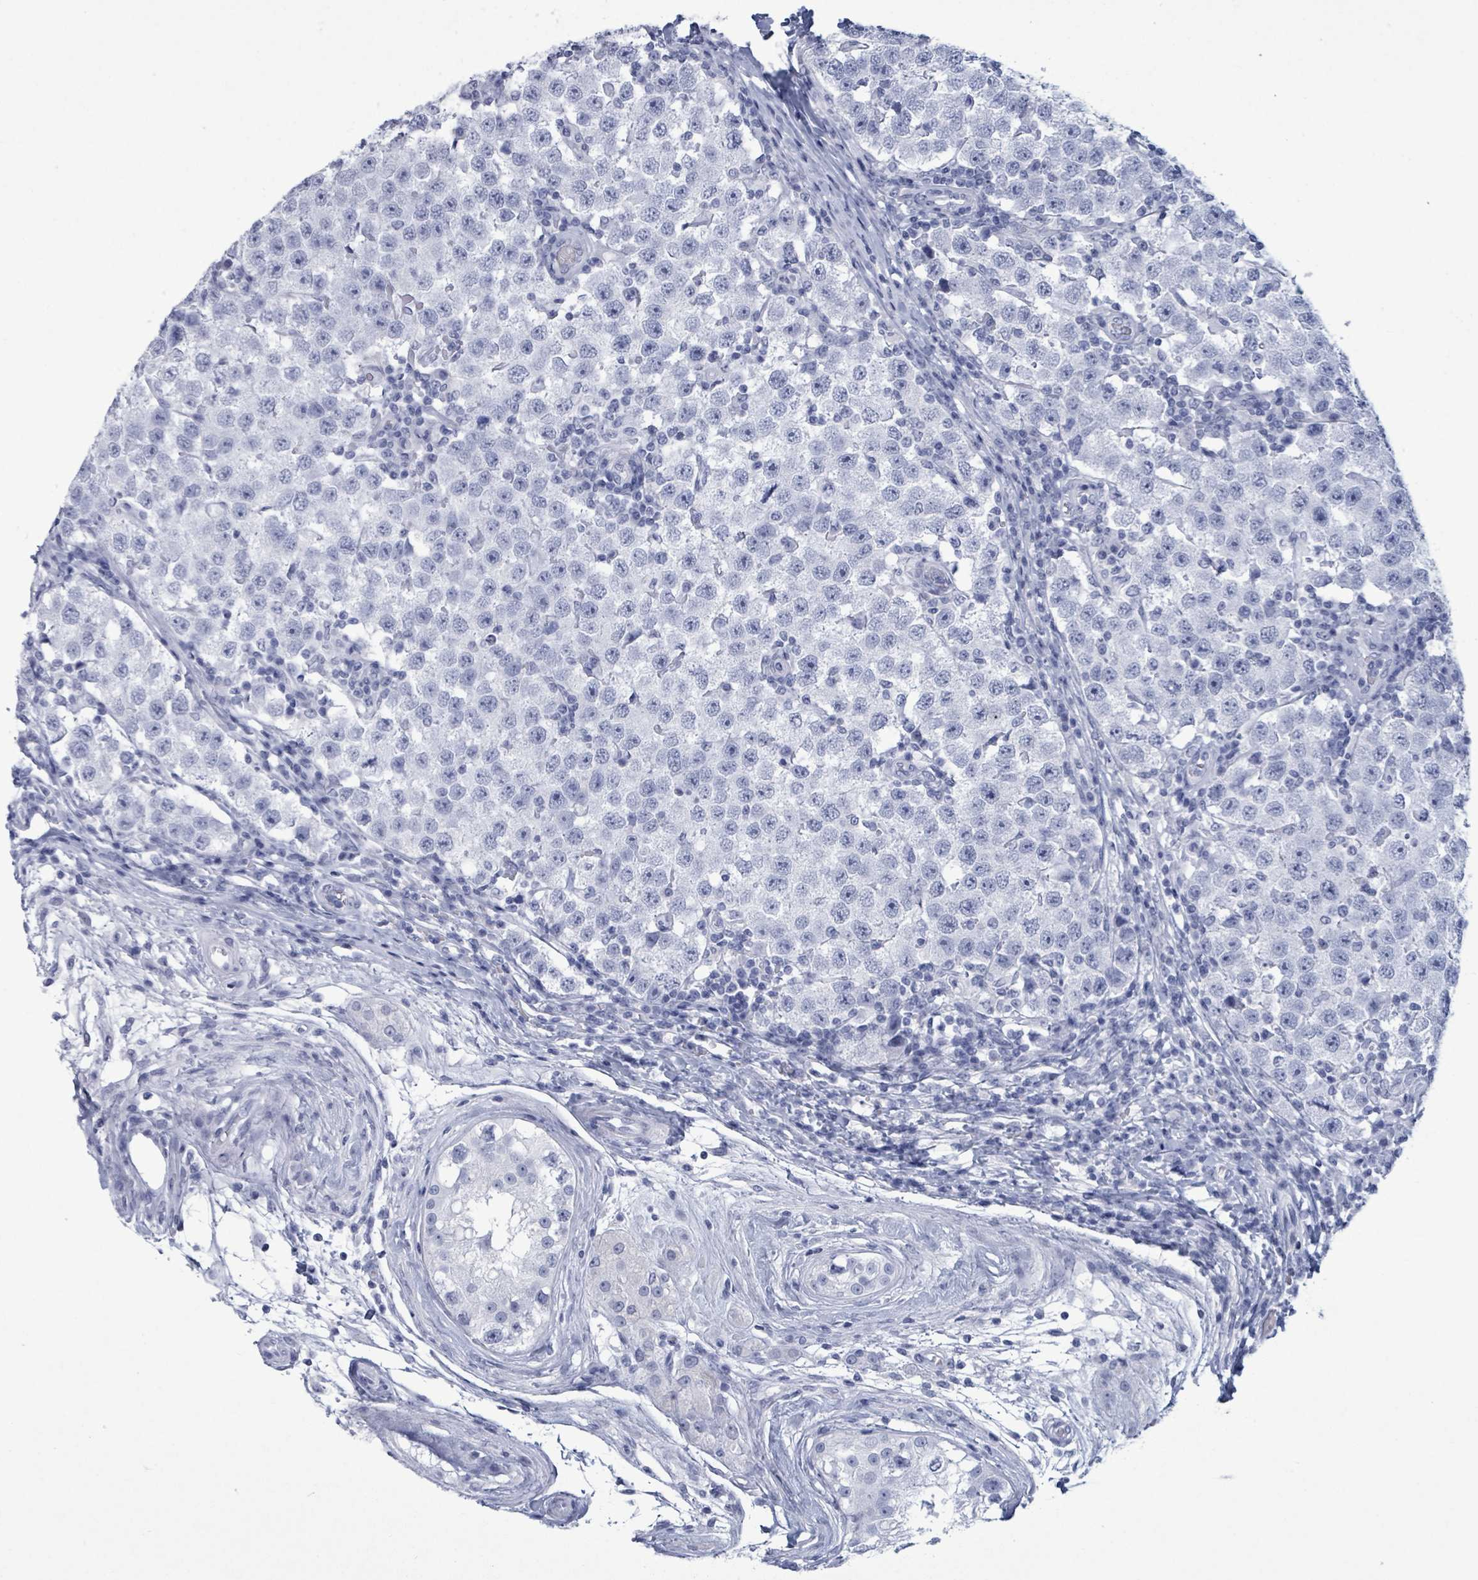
{"staining": {"intensity": "negative", "quantity": "none", "location": "none"}, "tissue": "testis cancer", "cell_type": "Tumor cells", "image_type": "cancer", "snomed": [{"axis": "morphology", "description": "Seminoma, NOS"}, {"axis": "topography", "description": "Testis"}], "caption": "A micrograph of human testis cancer (seminoma) is negative for staining in tumor cells.", "gene": "NKX2-1", "patient": {"sex": "male", "age": 34}}